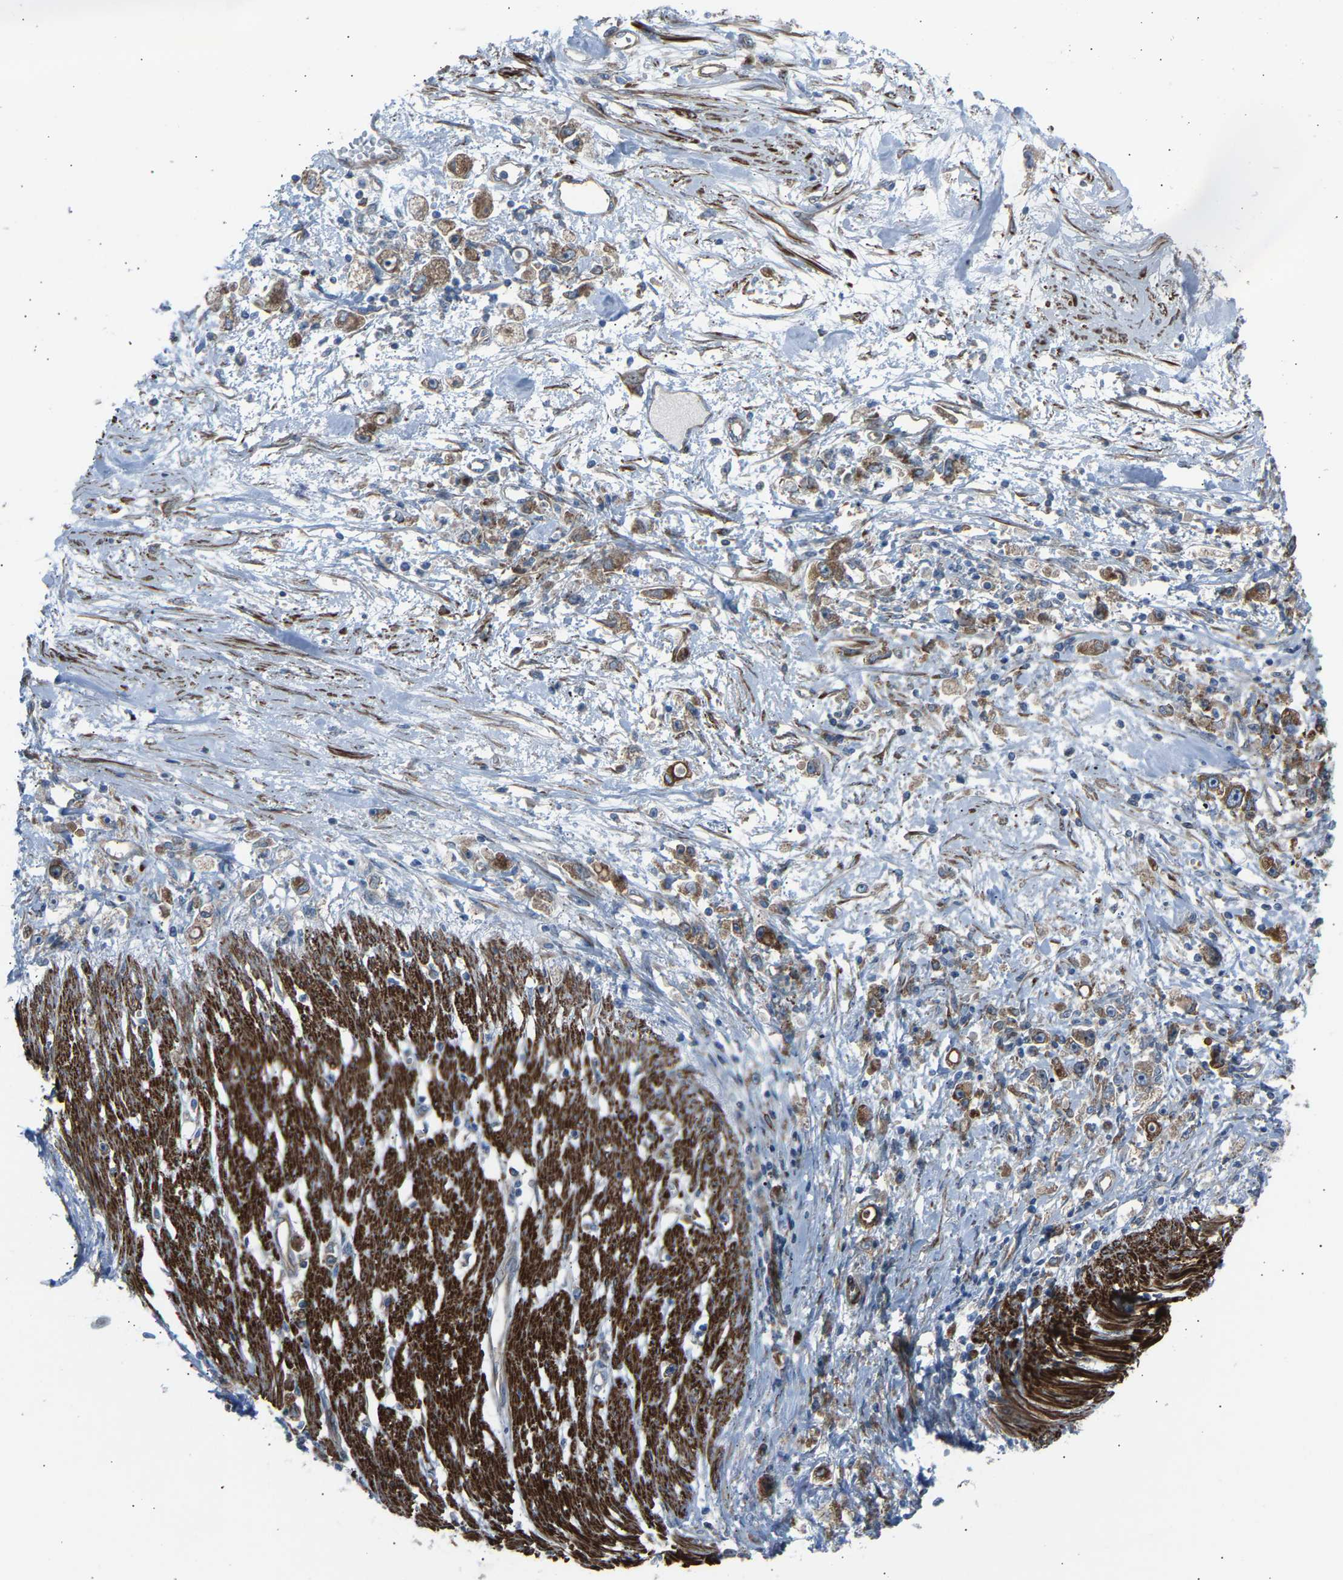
{"staining": {"intensity": "moderate", "quantity": ">75%", "location": "cytoplasmic/membranous"}, "tissue": "stomach cancer", "cell_type": "Tumor cells", "image_type": "cancer", "snomed": [{"axis": "morphology", "description": "Adenocarcinoma, NOS"}, {"axis": "topography", "description": "Stomach"}], "caption": "Protein expression analysis of human stomach adenocarcinoma reveals moderate cytoplasmic/membranous positivity in approximately >75% of tumor cells.", "gene": "VPS41", "patient": {"sex": "female", "age": 59}}